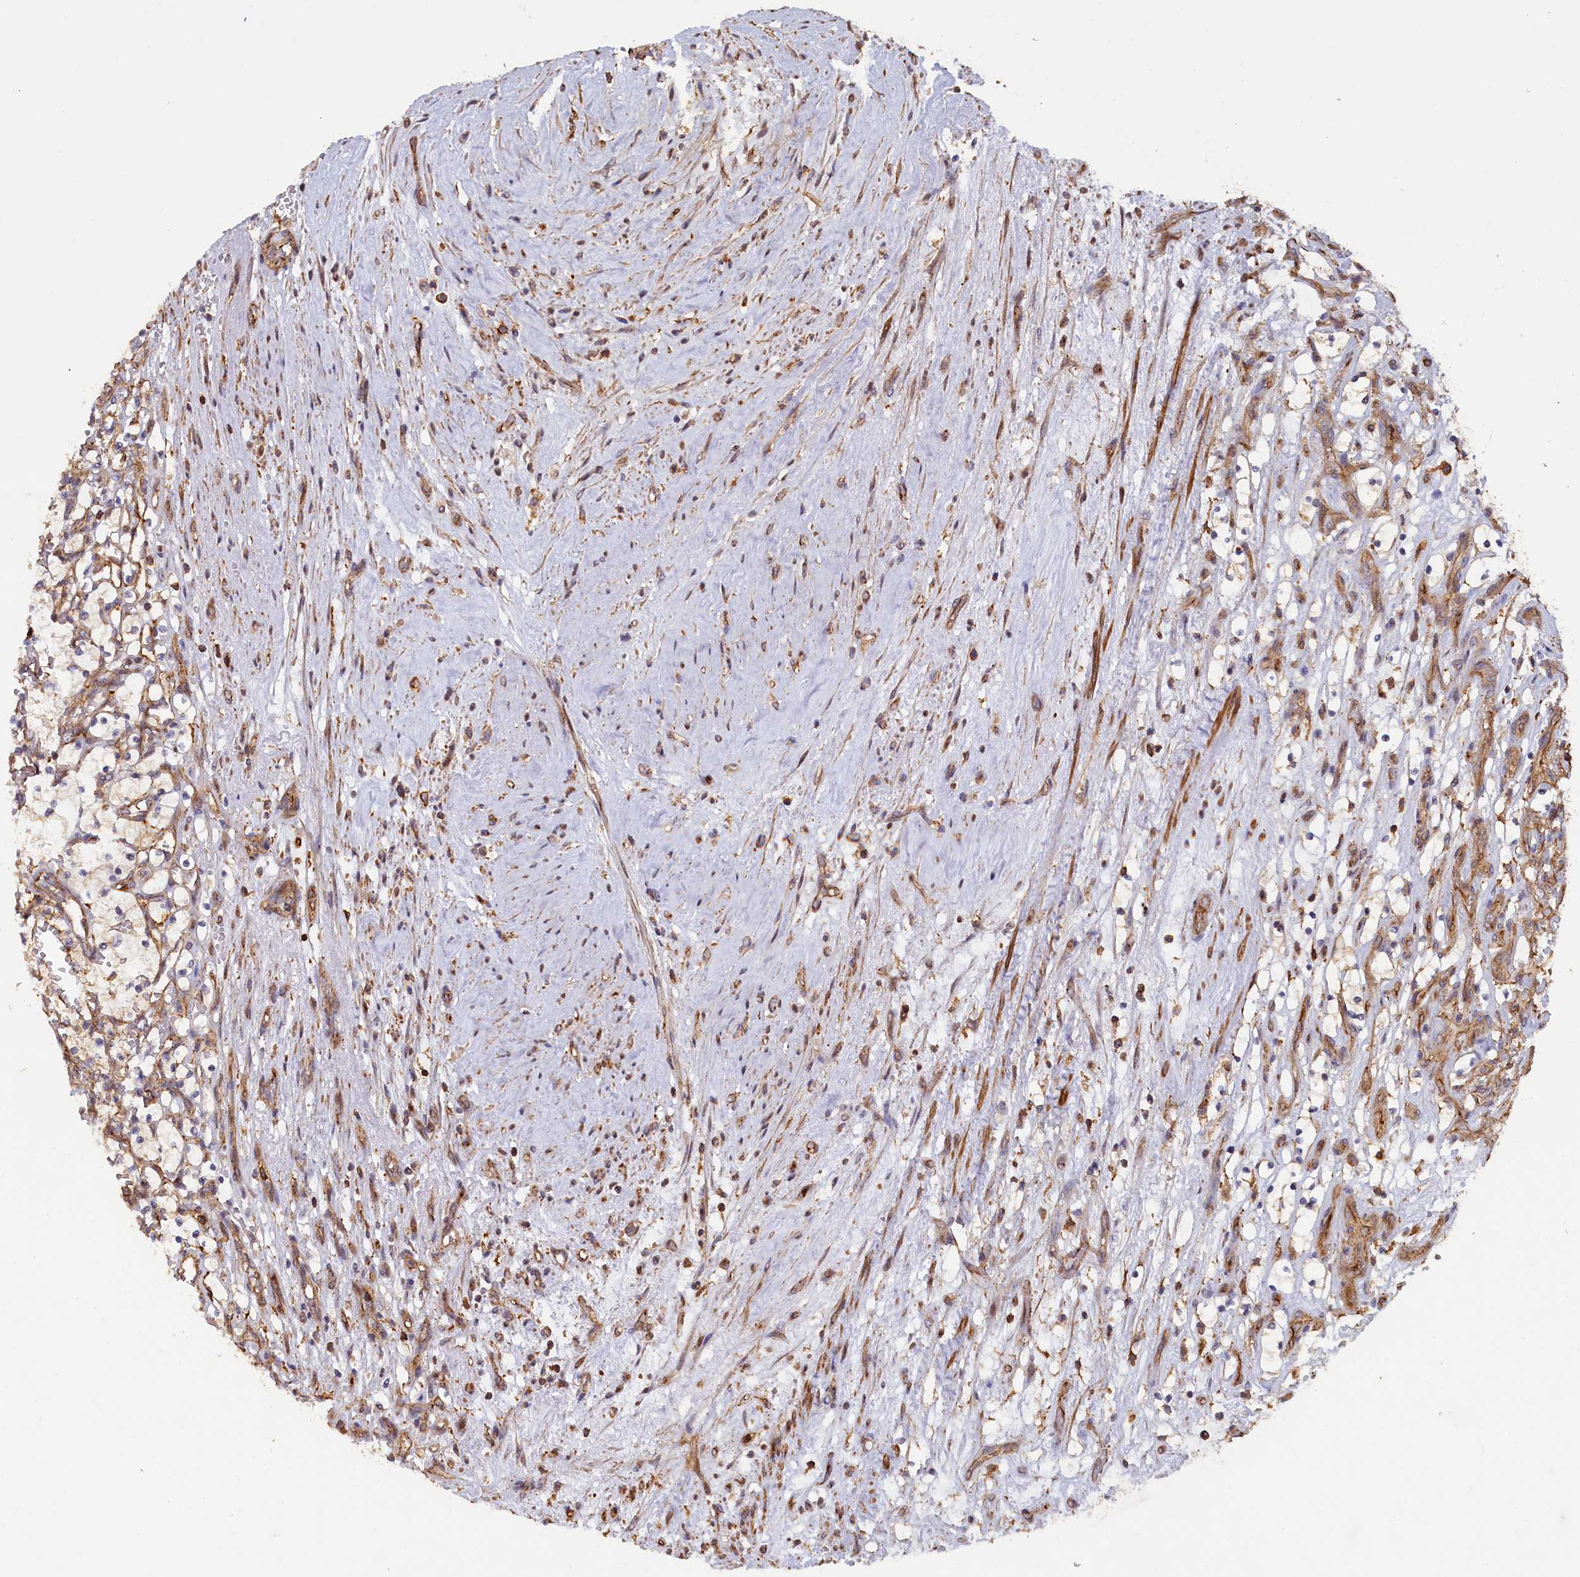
{"staining": {"intensity": "negative", "quantity": "none", "location": "none"}, "tissue": "renal cancer", "cell_type": "Tumor cells", "image_type": "cancer", "snomed": [{"axis": "morphology", "description": "Adenocarcinoma, NOS"}, {"axis": "topography", "description": "Kidney"}], "caption": "Tumor cells show no significant expression in renal adenocarcinoma.", "gene": "ANKRD27", "patient": {"sex": "female", "age": 69}}